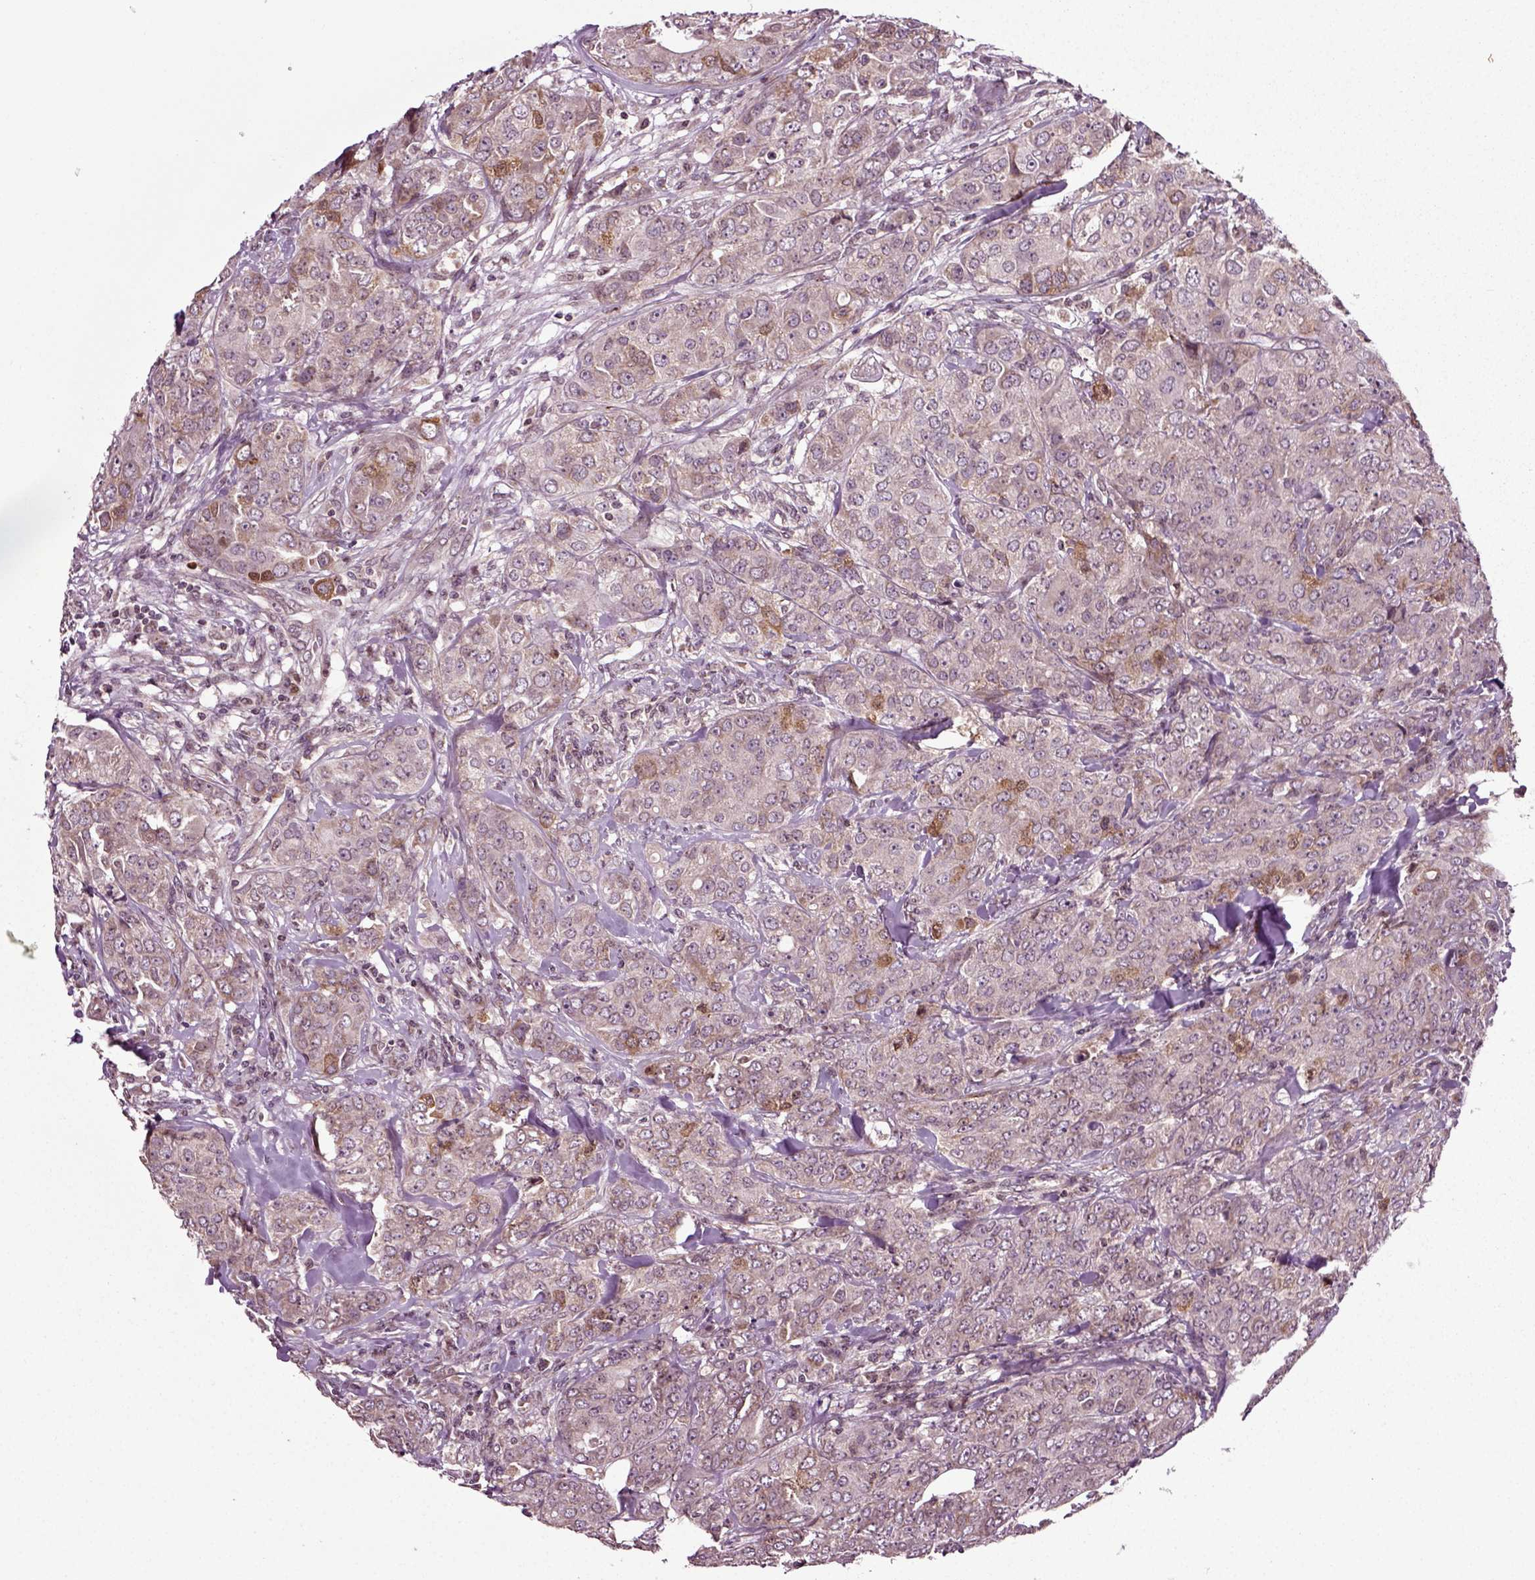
{"staining": {"intensity": "moderate", "quantity": "<25%", "location": "cytoplasmic/membranous"}, "tissue": "breast cancer", "cell_type": "Tumor cells", "image_type": "cancer", "snomed": [{"axis": "morphology", "description": "Duct carcinoma"}, {"axis": "topography", "description": "Breast"}], "caption": "Brown immunohistochemical staining in human breast cancer displays moderate cytoplasmic/membranous expression in about <25% of tumor cells.", "gene": "KNSTRN", "patient": {"sex": "female", "age": 43}}